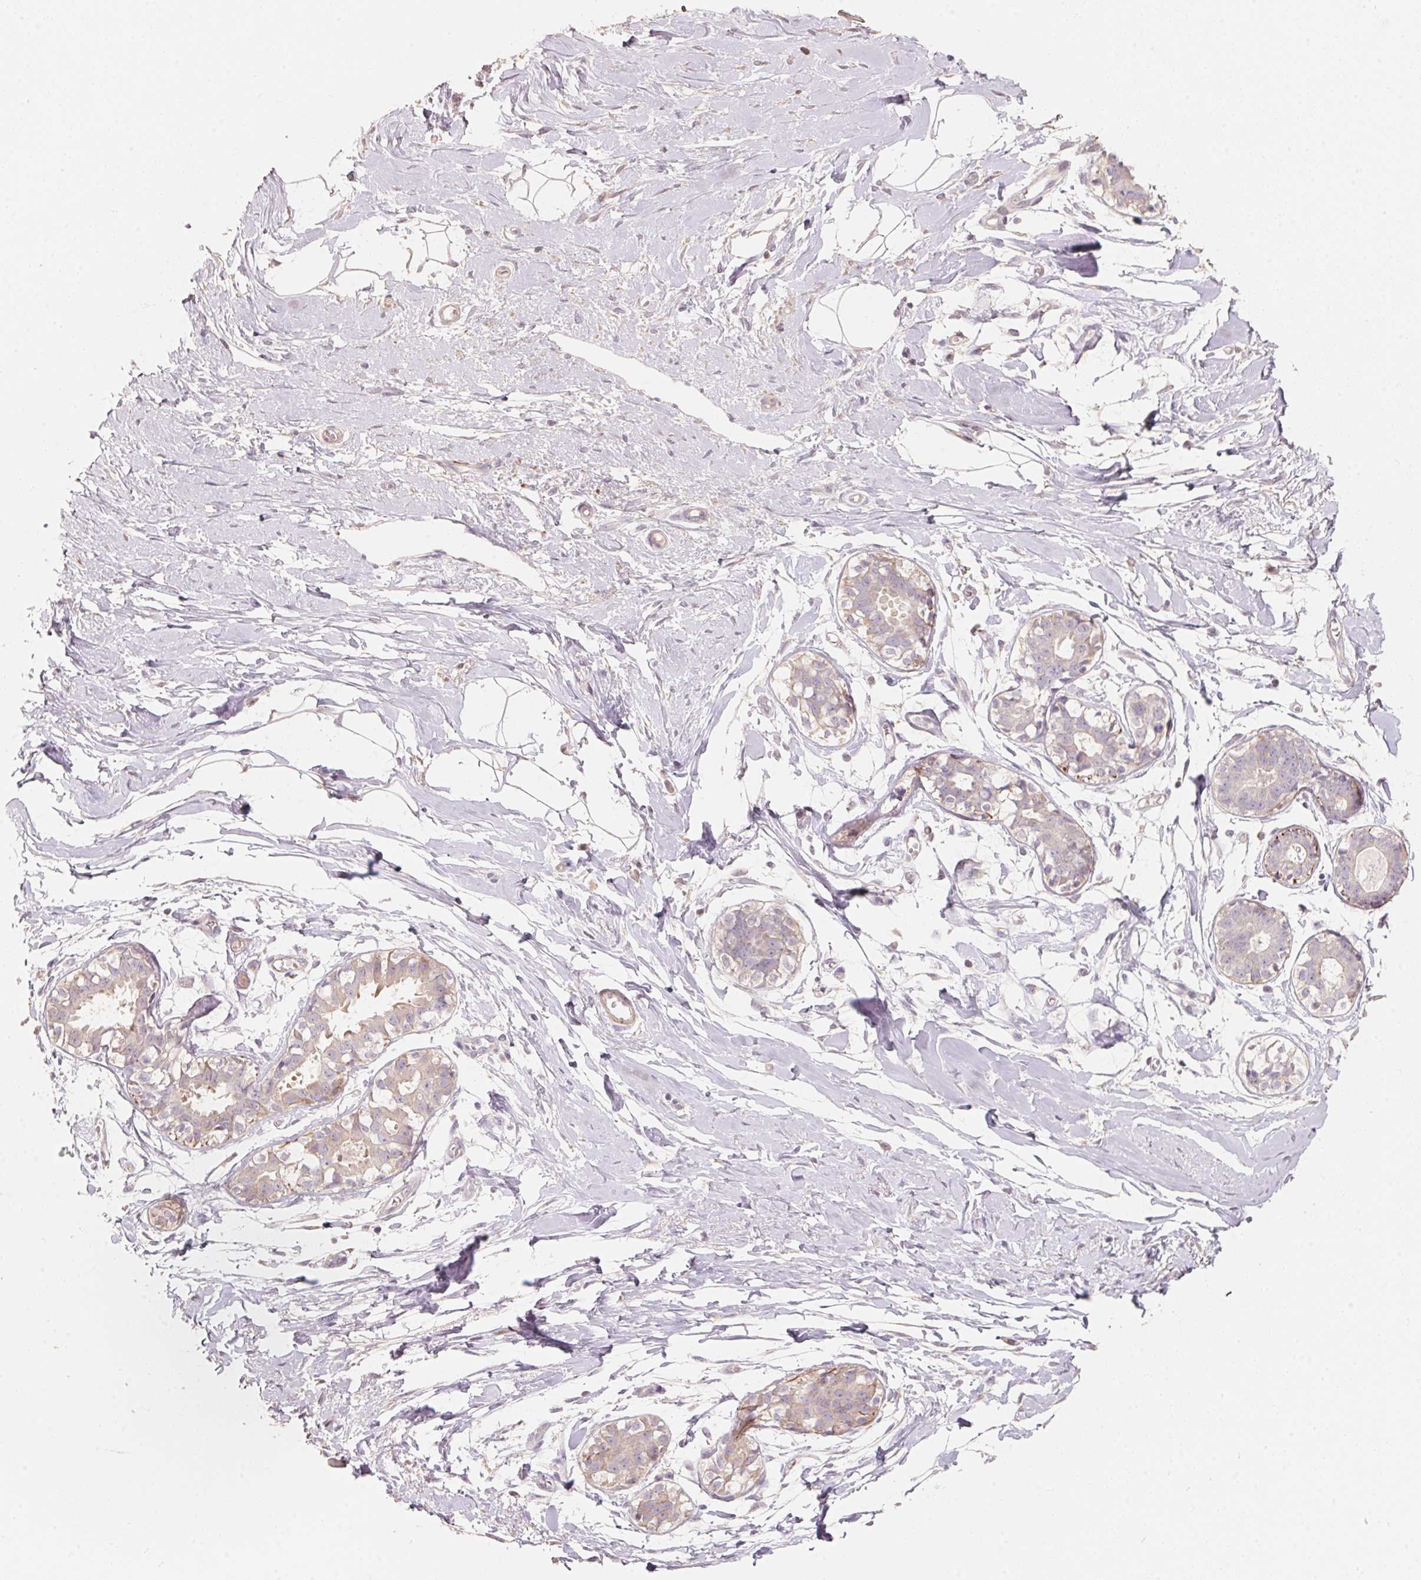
{"staining": {"intensity": "negative", "quantity": "none", "location": "none"}, "tissue": "breast", "cell_type": "Adipocytes", "image_type": "normal", "snomed": [{"axis": "morphology", "description": "Normal tissue, NOS"}, {"axis": "topography", "description": "Breast"}], "caption": "Adipocytes are negative for protein expression in benign human breast. (DAB (3,3'-diaminobenzidine) immunohistochemistry, high magnification).", "gene": "TP53AIP1", "patient": {"sex": "female", "age": 49}}